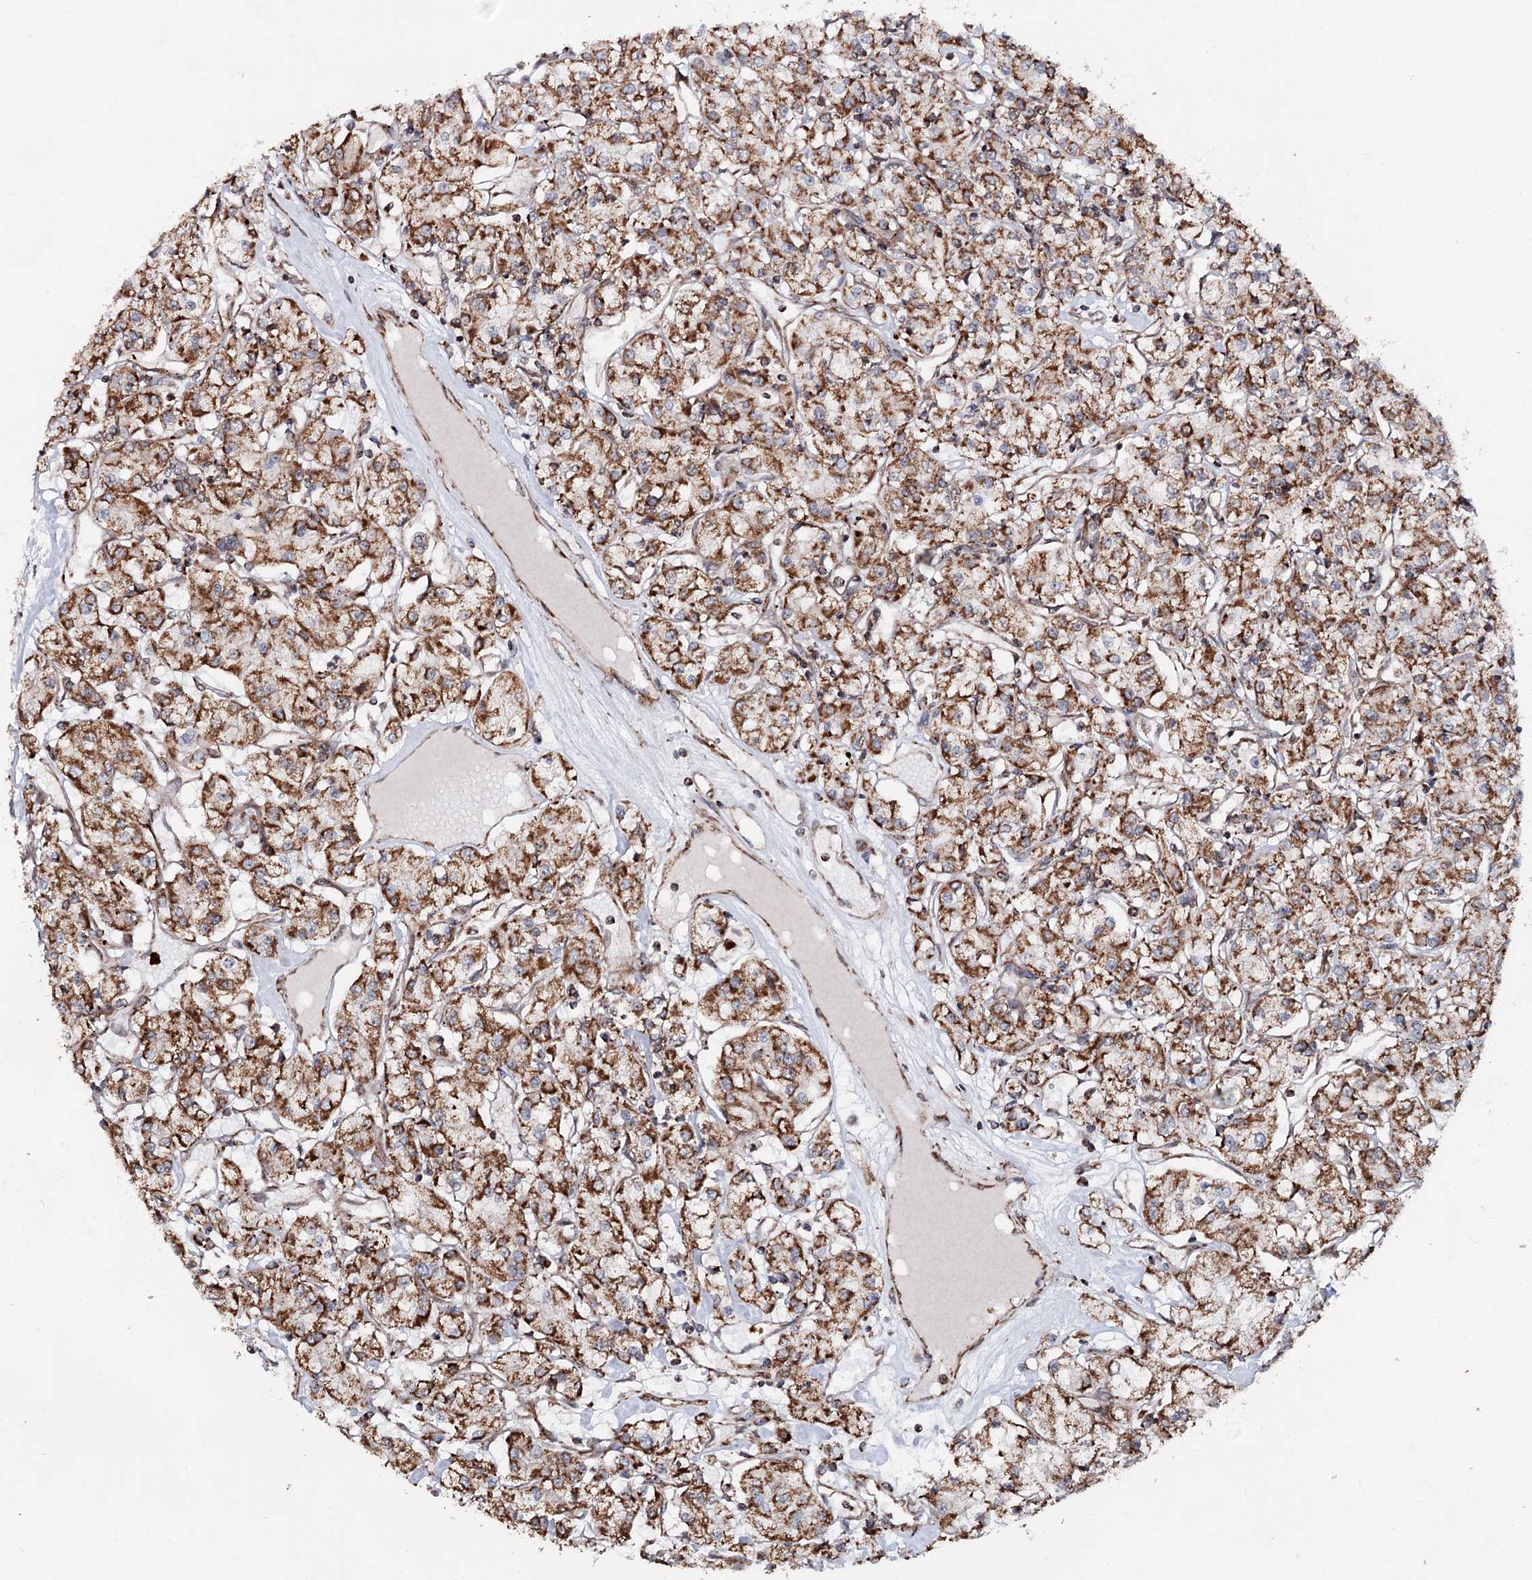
{"staining": {"intensity": "strong", "quantity": ">75%", "location": "cytoplasmic/membranous"}, "tissue": "renal cancer", "cell_type": "Tumor cells", "image_type": "cancer", "snomed": [{"axis": "morphology", "description": "Adenocarcinoma, NOS"}, {"axis": "topography", "description": "Kidney"}], "caption": "The immunohistochemical stain shows strong cytoplasmic/membranous expression in tumor cells of renal adenocarcinoma tissue. Immunohistochemistry (ihc) stains the protein of interest in brown and the nuclei are stained blue.", "gene": "FGFR1OP2", "patient": {"sex": "female", "age": 59}}